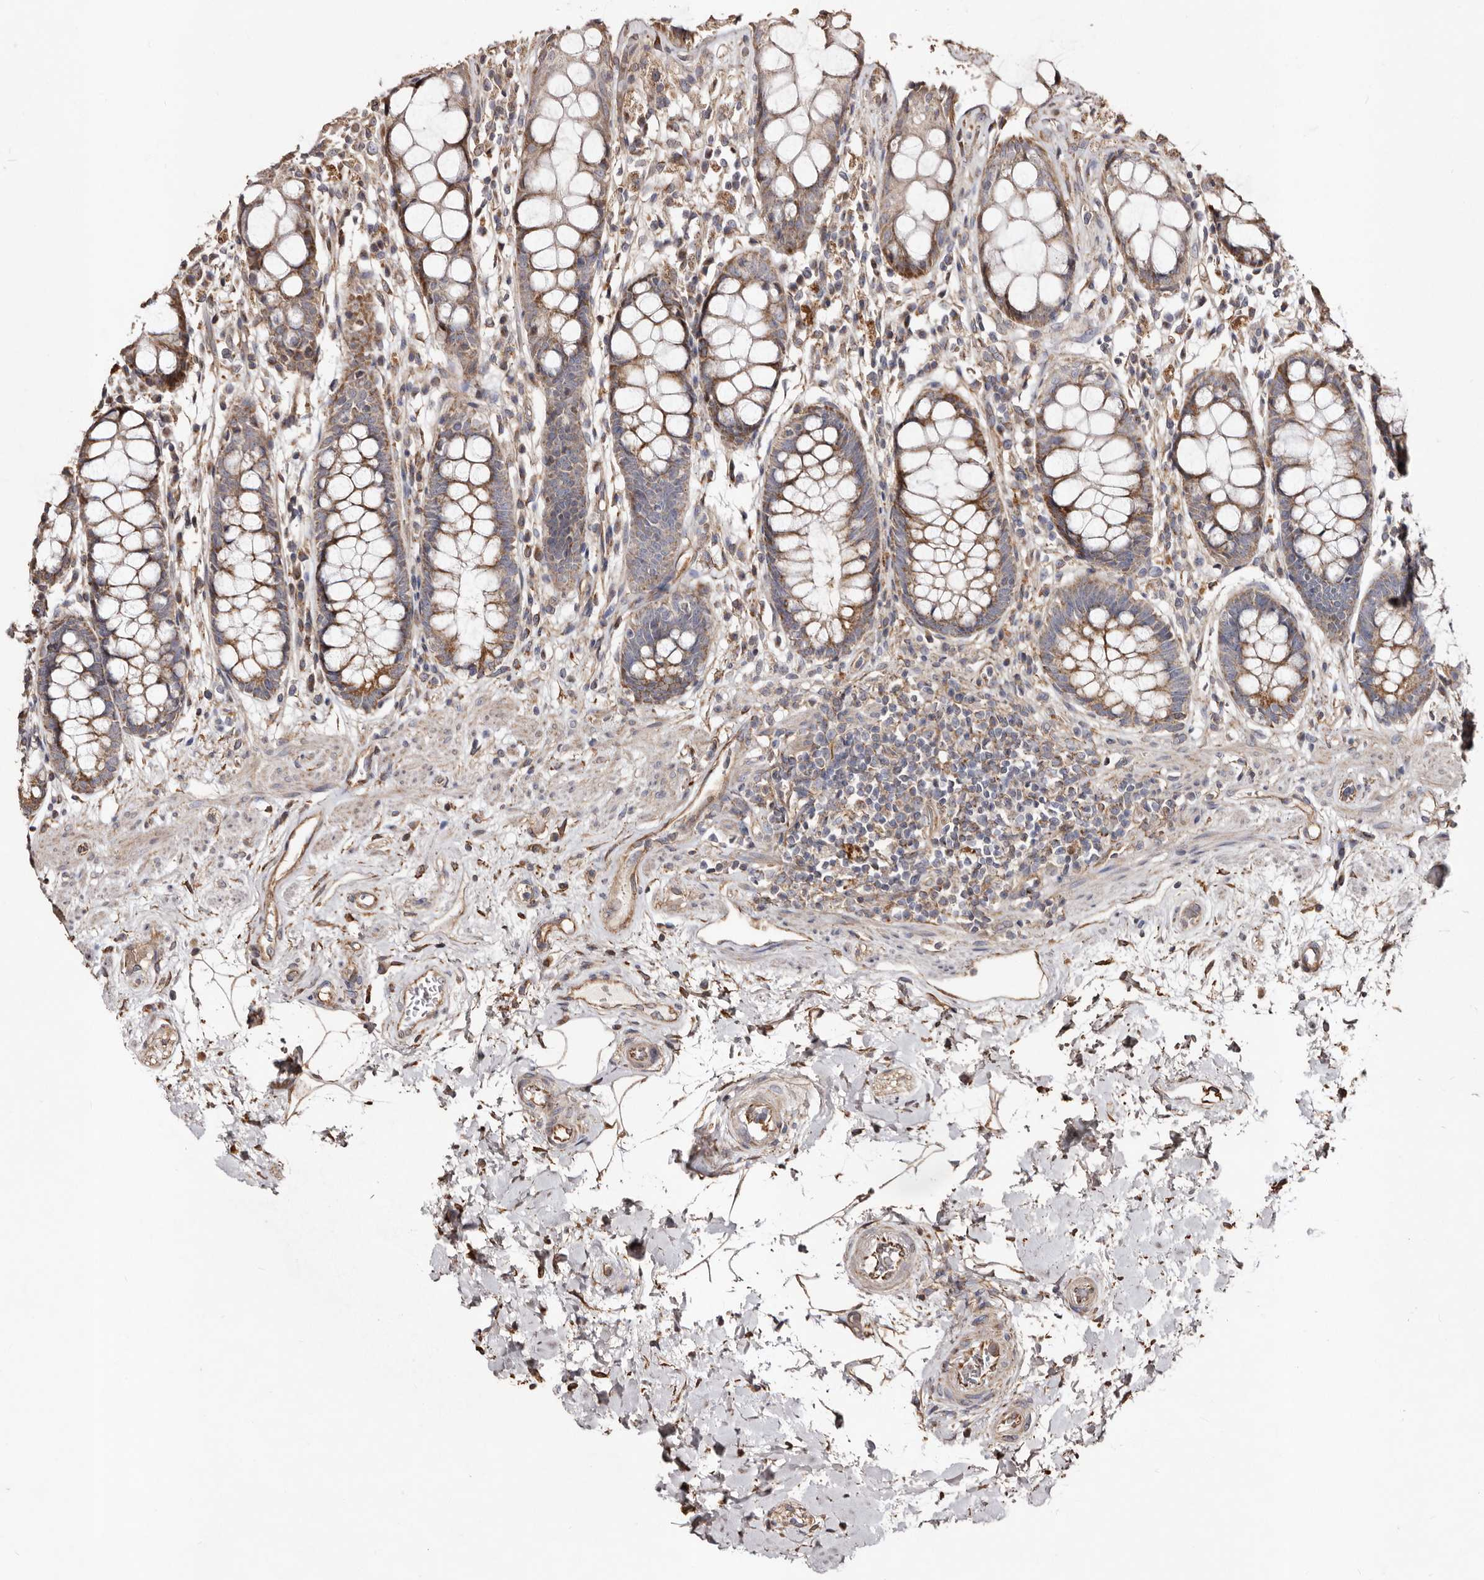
{"staining": {"intensity": "moderate", "quantity": "25%-75%", "location": "cytoplasmic/membranous"}, "tissue": "rectum", "cell_type": "Glandular cells", "image_type": "normal", "snomed": [{"axis": "morphology", "description": "Normal tissue, NOS"}, {"axis": "topography", "description": "Rectum"}], "caption": "Protein analysis of normal rectum reveals moderate cytoplasmic/membranous expression in approximately 25%-75% of glandular cells.", "gene": "MACC1", "patient": {"sex": "male", "age": 64}}